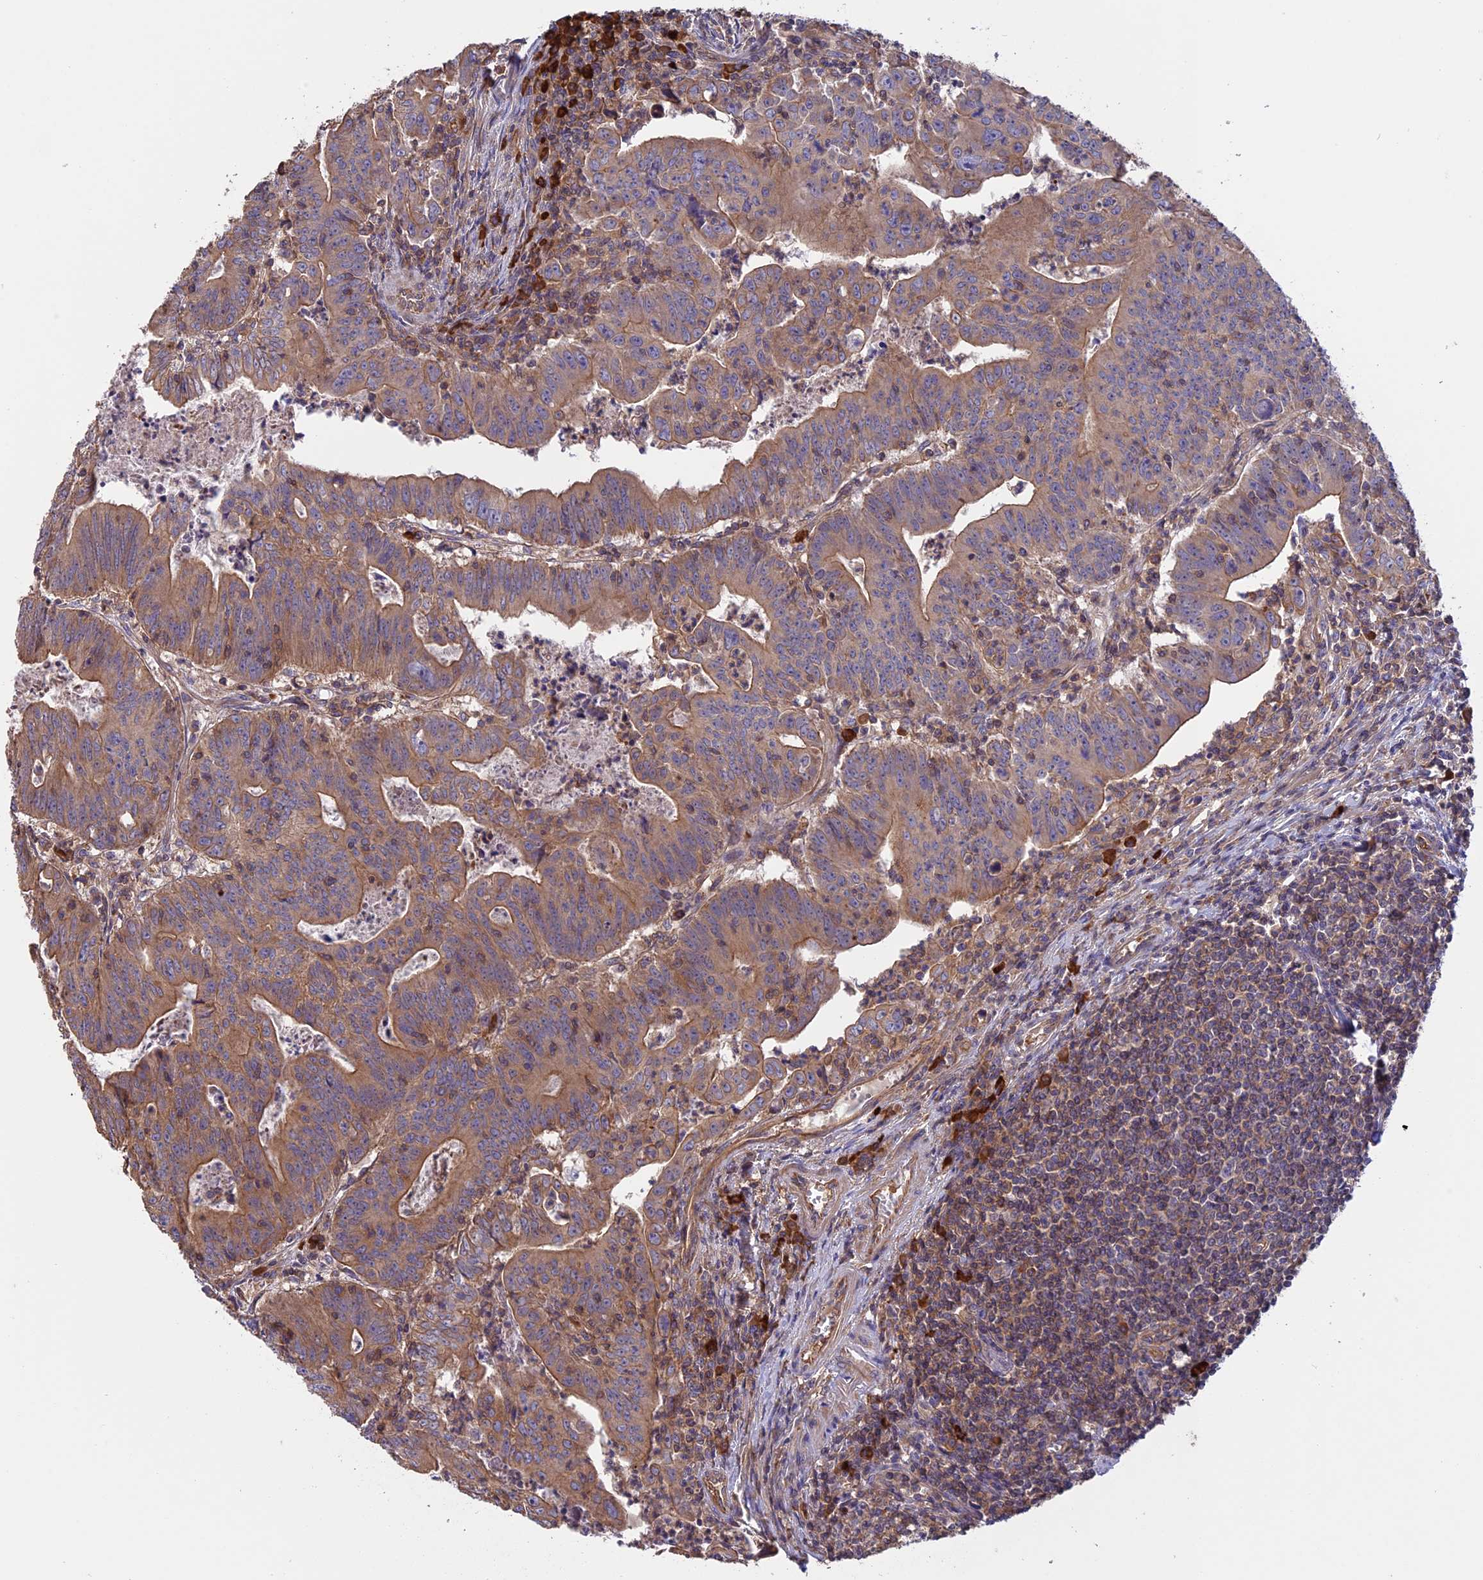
{"staining": {"intensity": "moderate", "quantity": ">75%", "location": "cytoplasmic/membranous"}, "tissue": "colorectal cancer", "cell_type": "Tumor cells", "image_type": "cancer", "snomed": [{"axis": "morphology", "description": "Adenocarcinoma, NOS"}, {"axis": "topography", "description": "Rectum"}], "caption": "Human adenocarcinoma (colorectal) stained with a protein marker displays moderate staining in tumor cells.", "gene": "GAS8", "patient": {"sex": "male", "age": 69}}